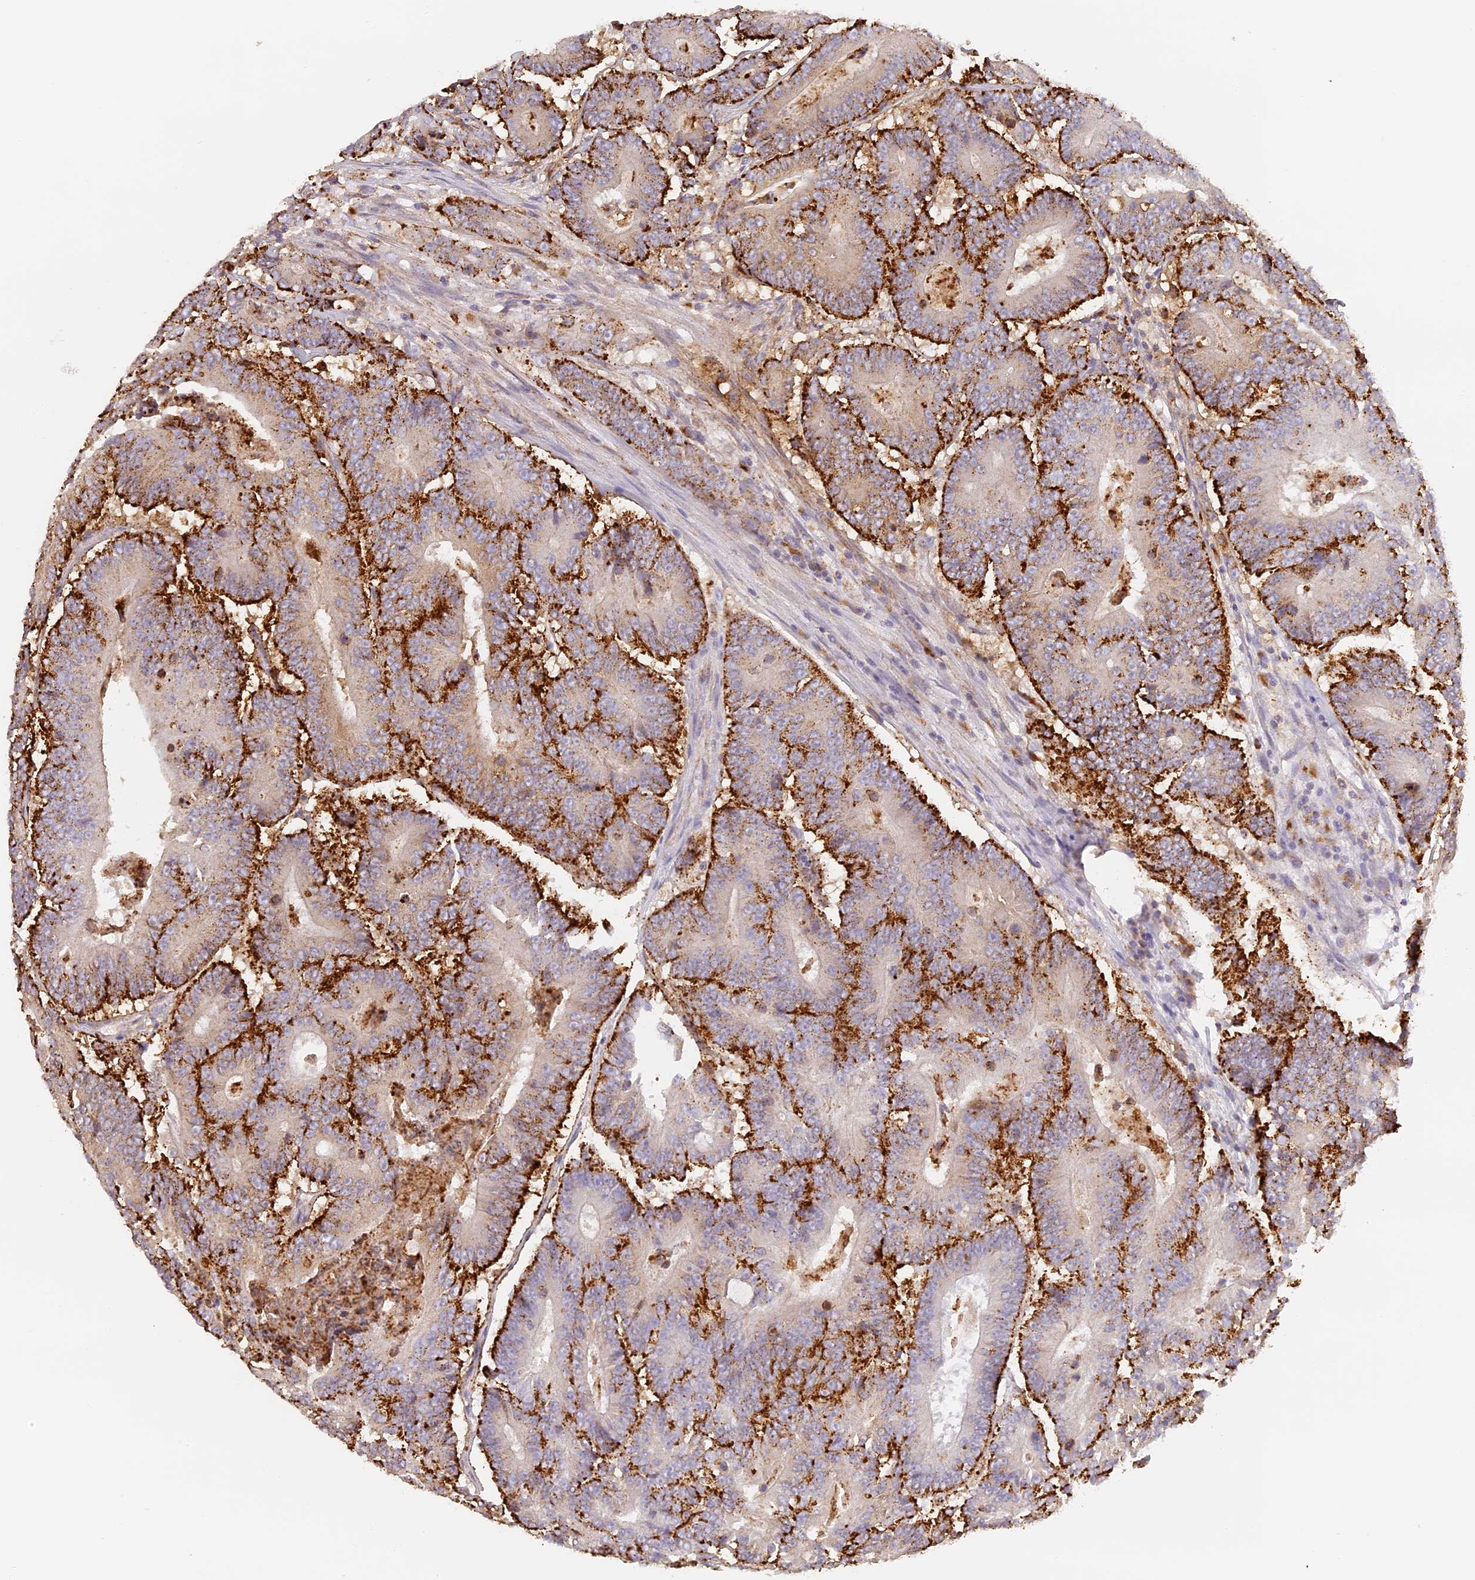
{"staining": {"intensity": "strong", "quantity": ">75%", "location": "cytoplasmic/membranous"}, "tissue": "colorectal cancer", "cell_type": "Tumor cells", "image_type": "cancer", "snomed": [{"axis": "morphology", "description": "Adenocarcinoma, NOS"}, {"axis": "topography", "description": "Colon"}], "caption": "Human colorectal cancer stained with a brown dye displays strong cytoplasmic/membranous positive expression in approximately >75% of tumor cells.", "gene": "LAMP2", "patient": {"sex": "male", "age": 83}}